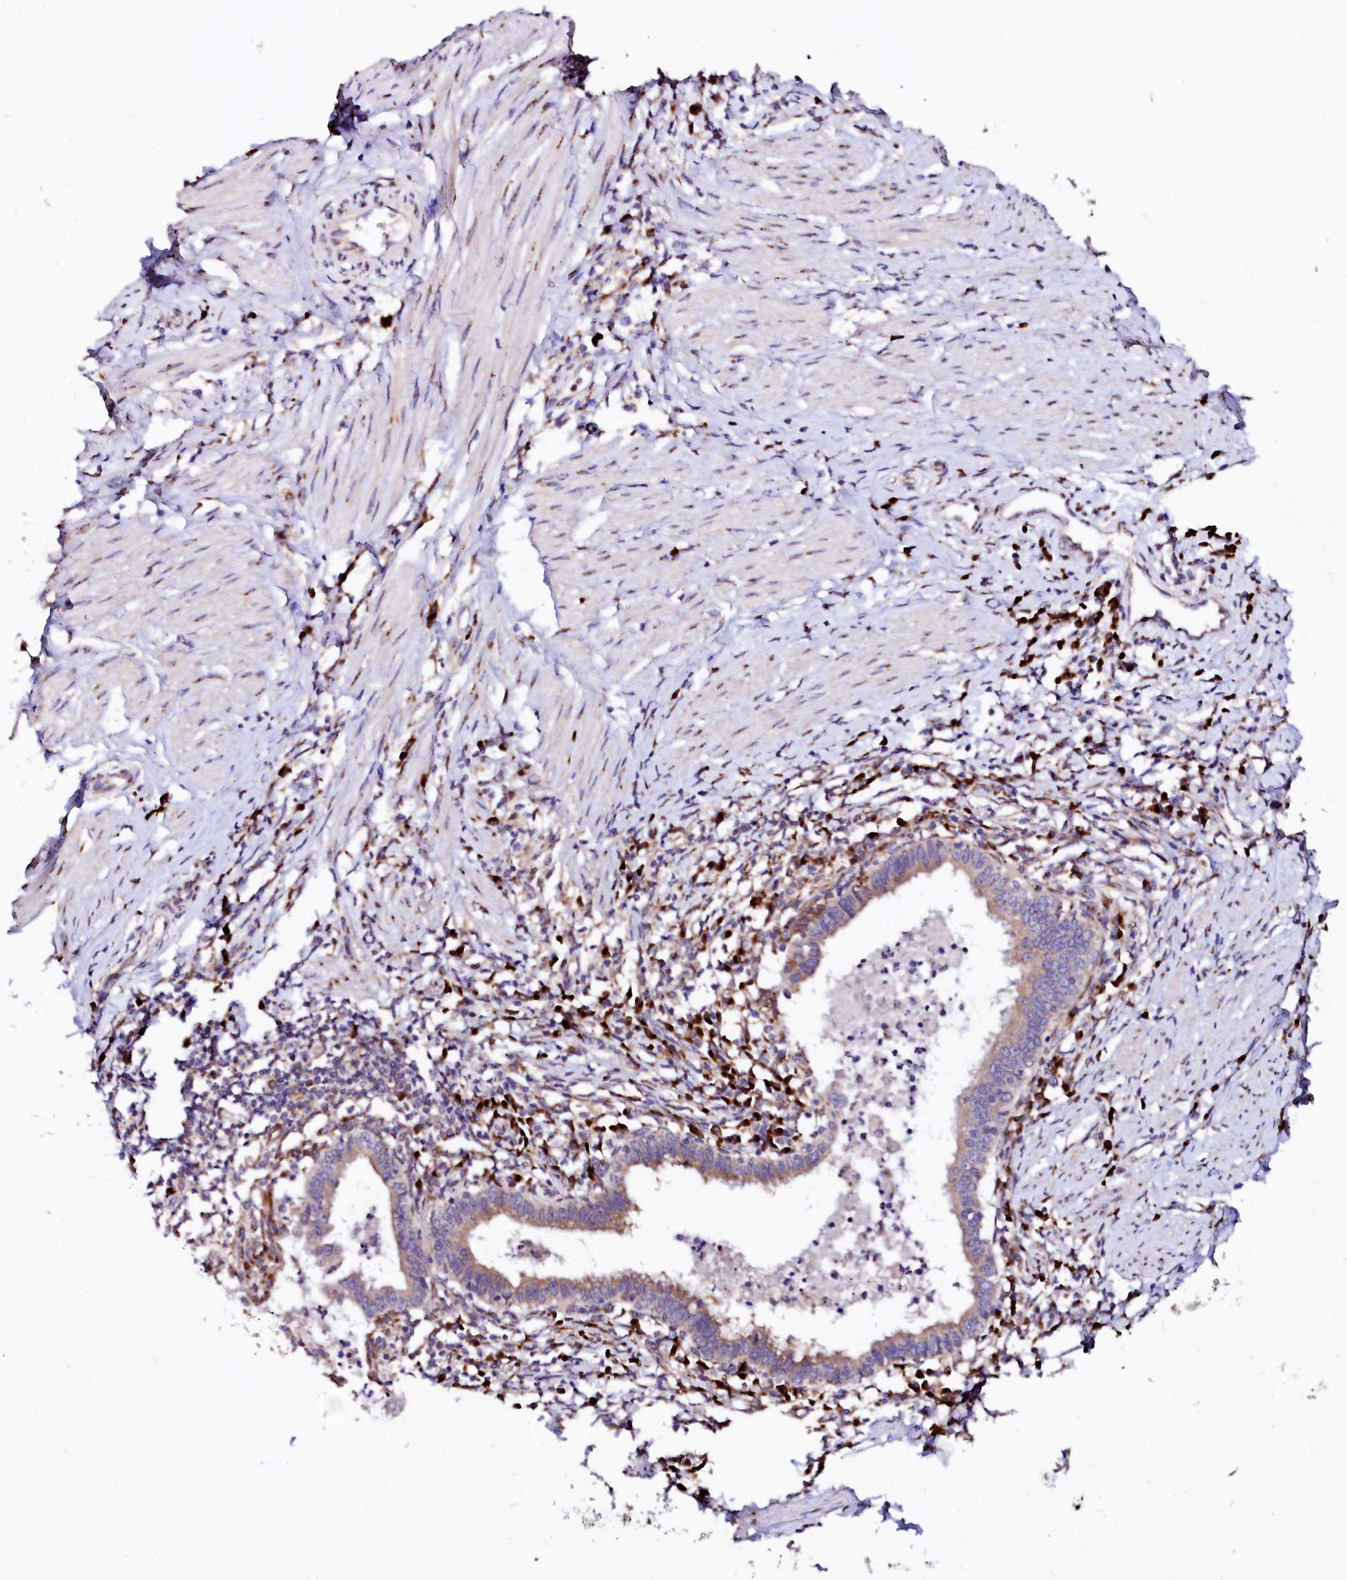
{"staining": {"intensity": "moderate", "quantity": ">75%", "location": "cytoplasmic/membranous"}, "tissue": "cervical cancer", "cell_type": "Tumor cells", "image_type": "cancer", "snomed": [{"axis": "morphology", "description": "Adenocarcinoma, NOS"}, {"axis": "topography", "description": "Cervix"}], "caption": "High-power microscopy captured an immunohistochemistry (IHC) micrograph of cervical adenocarcinoma, revealing moderate cytoplasmic/membranous positivity in about >75% of tumor cells. The staining was performed using DAB to visualize the protein expression in brown, while the nuclei were stained in blue with hematoxylin (Magnification: 20x).", "gene": "LMAN1", "patient": {"sex": "female", "age": 36}}